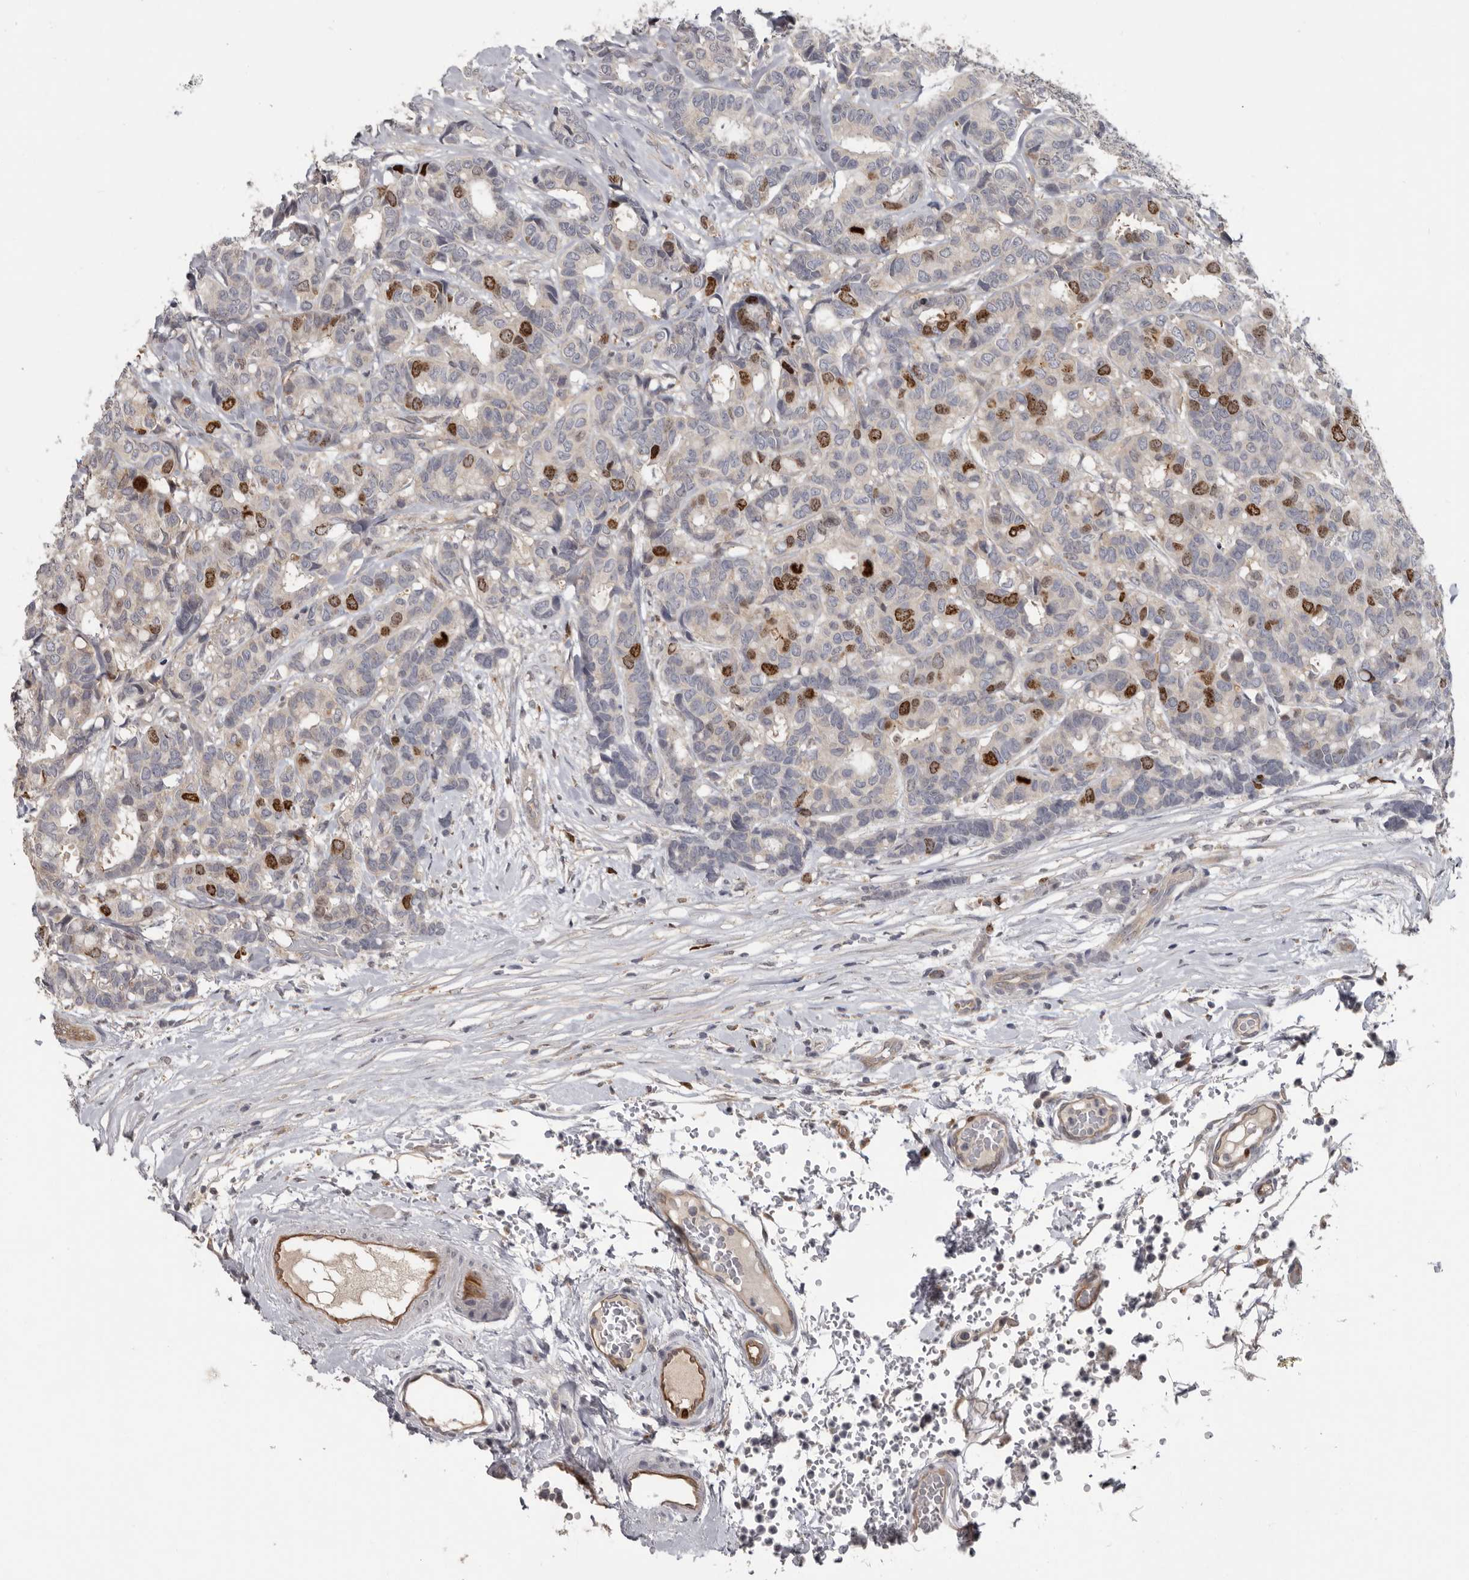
{"staining": {"intensity": "strong", "quantity": "25%-75%", "location": "nuclear"}, "tissue": "breast cancer", "cell_type": "Tumor cells", "image_type": "cancer", "snomed": [{"axis": "morphology", "description": "Duct carcinoma"}, {"axis": "topography", "description": "Breast"}], "caption": "High-power microscopy captured an IHC image of intraductal carcinoma (breast), revealing strong nuclear positivity in about 25%-75% of tumor cells.", "gene": "CDCA8", "patient": {"sex": "female", "age": 87}}